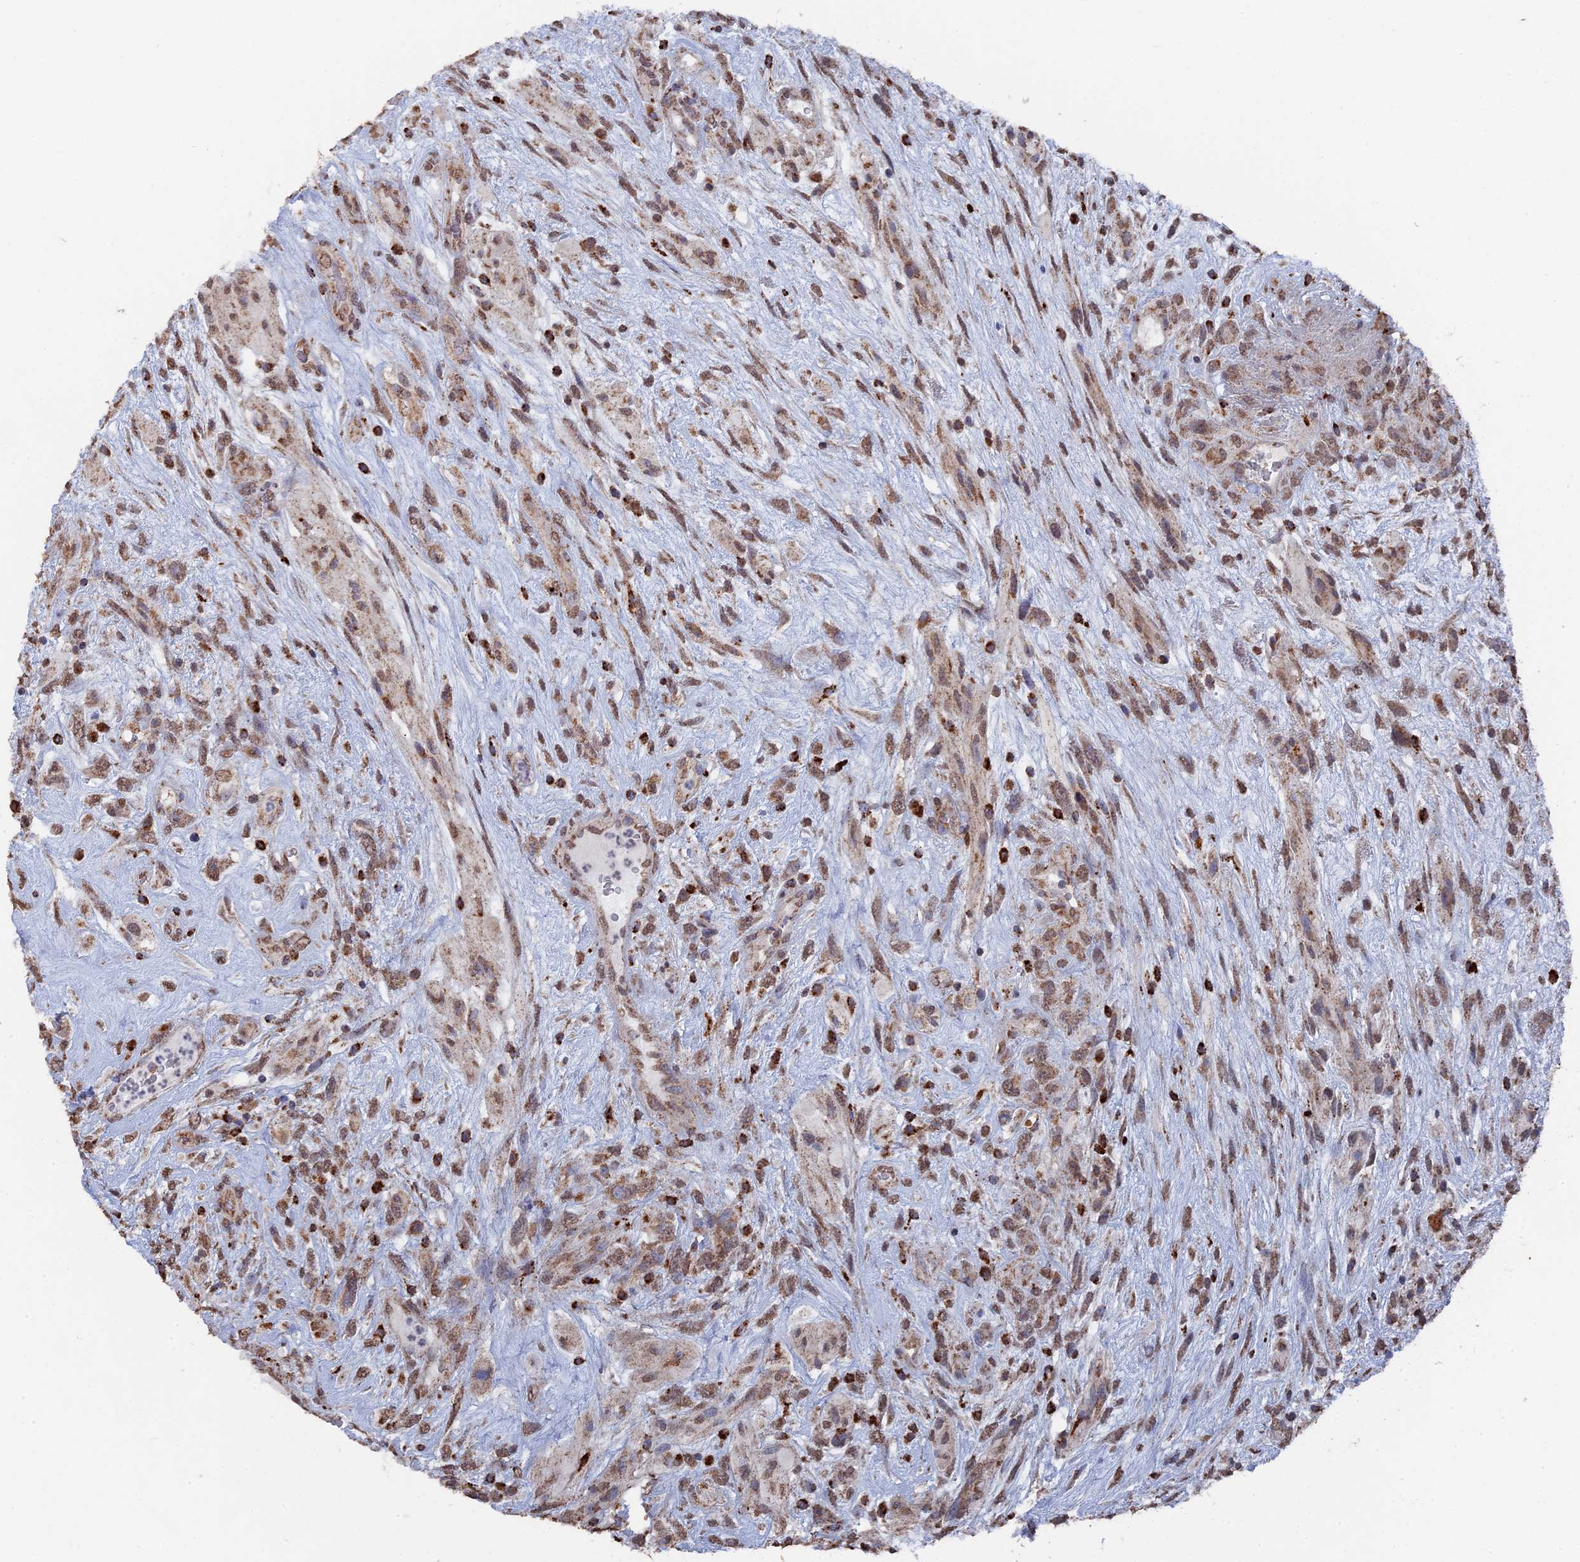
{"staining": {"intensity": "moderate", "quantity": ">75%", "location": "cytoplasmic/membranous,nuclear"}, "tissue": "glioma", "cell_type": "Tumor cells", "image_type": "cancer", "snomed": [{"axis": "morphology", "description": "Glioma, malignant, High grade"}, {"axis": "topography", "description": "Brain"}], "caption": "The immunohistochemical stain highlights moderate cytoplasmic/membranous and nuclear positivity in tumor cells of malignant glioma (high-grade) tissue.", "gene": "SMG9", "patient": {"sex": "male", "age": 61}}